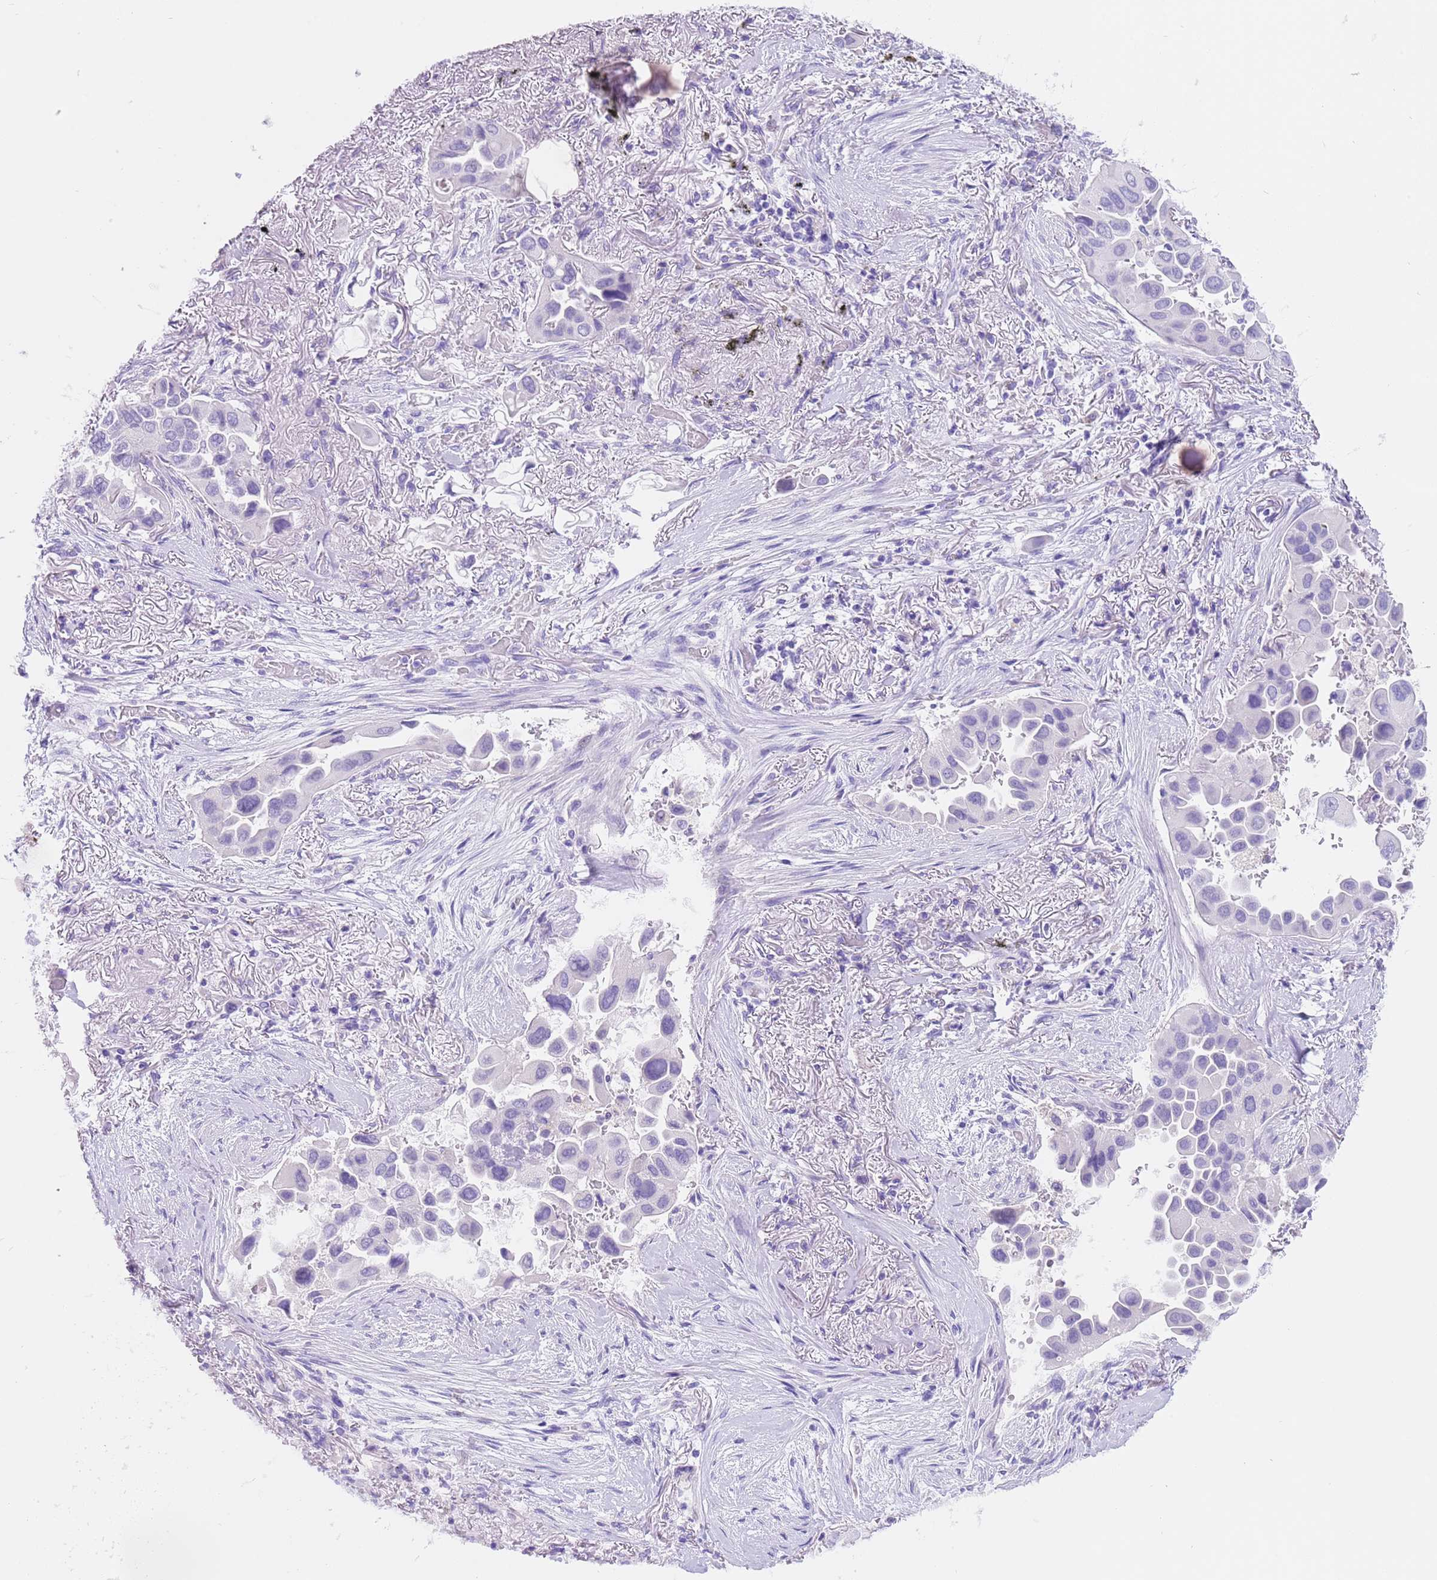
{"staining": {"intensity": "negative", "quantity": "none", "location": "none"}, "tissue": "lung cancer", "cell_type": "Tumor cells", "image_type": "cancer", "snomed": [{"axis": "morphology", "description": "Adenocarcinoma, NOS"}, {"axis": "topography", "description": "Lung"}], "caption": "DAB immunohistochemical staining of lung cancer demonstrates no significant positivity in tumor cells.", "gene": "CPB1", "patient": {"sex": "female", "age": 76}}